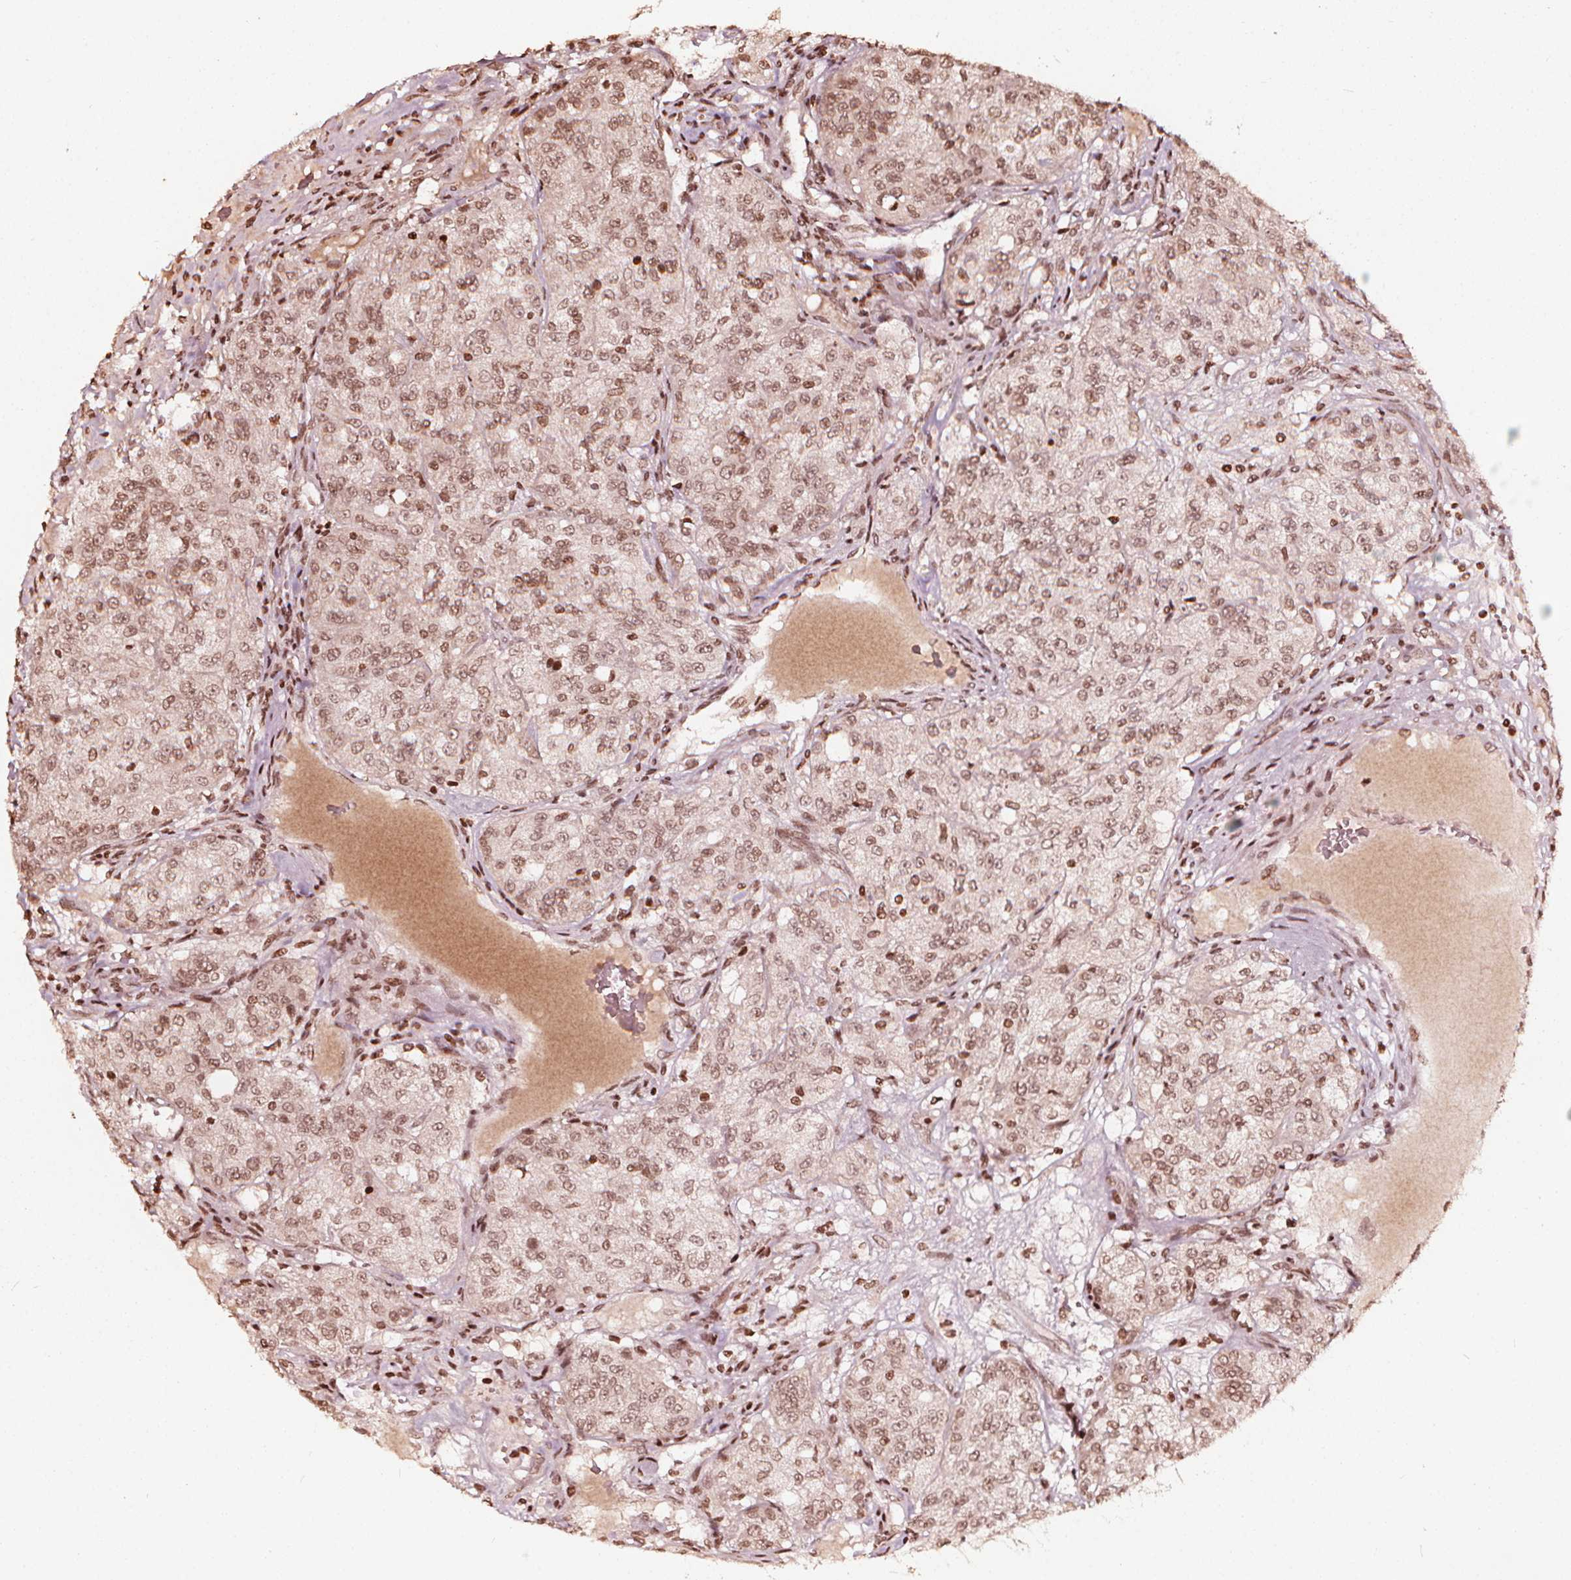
{"staining": {"intensity": "weak", "quantity": ">75%", "location": "nuclear"}, "tissue": "renal cancer", "cell_type": "Tumor cells", "image_type": "cancer", "snomed": [{"axis": "morphology", "description": "Adenocarcinoma, NOS"}, {"axis": "topography", "description": "Kidney"}], "caption": "Immunohistochemistry (IHC) of human renal cancer reveals low levels of weak nuclear expression in about >75% of tumor cells.", "gene": "H3C14", "patient": {"sex": "female", "age": 63}}